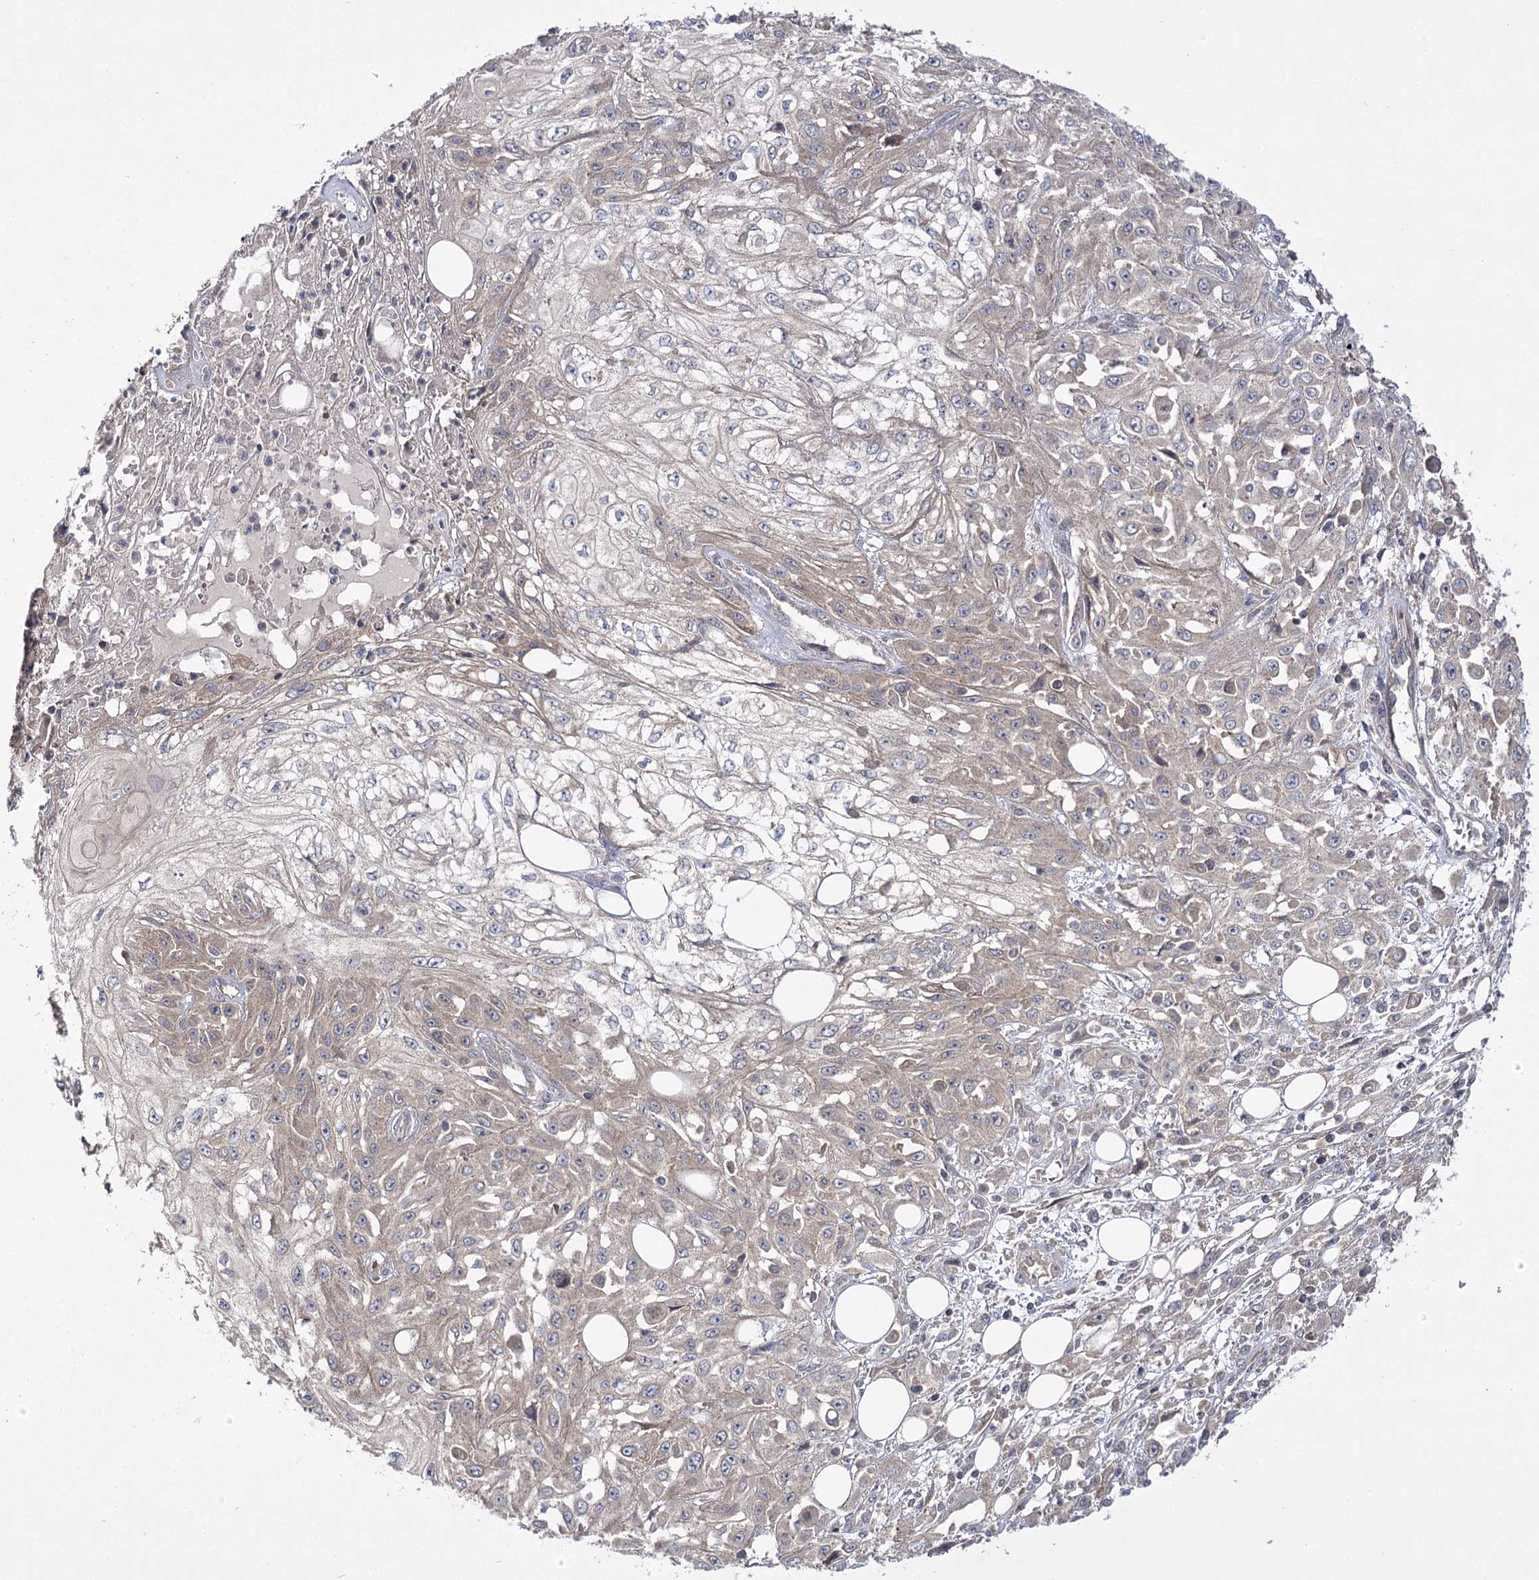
{"staining": {"intensity": "weak", "quantity": "25%-75%", "location": "cytoplasmic/membranous"}, "tissue": "skin cancer", "cell_type": "Tumor cells", "image_type": "cancer", "snomed": [{"axis": "morphology", "description": "Squamous cell carcinoma, NOS"}, {"axis": "morphology", "description": "Squamous cell carcinoma, metastatic, NOS"}, {"axis": "topography", "description": "Skin"}, {"axis": "topography", "description": "Lymph node"}], "caption": "About 25%-75% of tumor cells in skin cancer show weak cytoplasmic/membranous protein expression as visualized by brown immunohistochemical staining.", "gene": "BCR", "patient": {"sex": "male", "age": 75}}